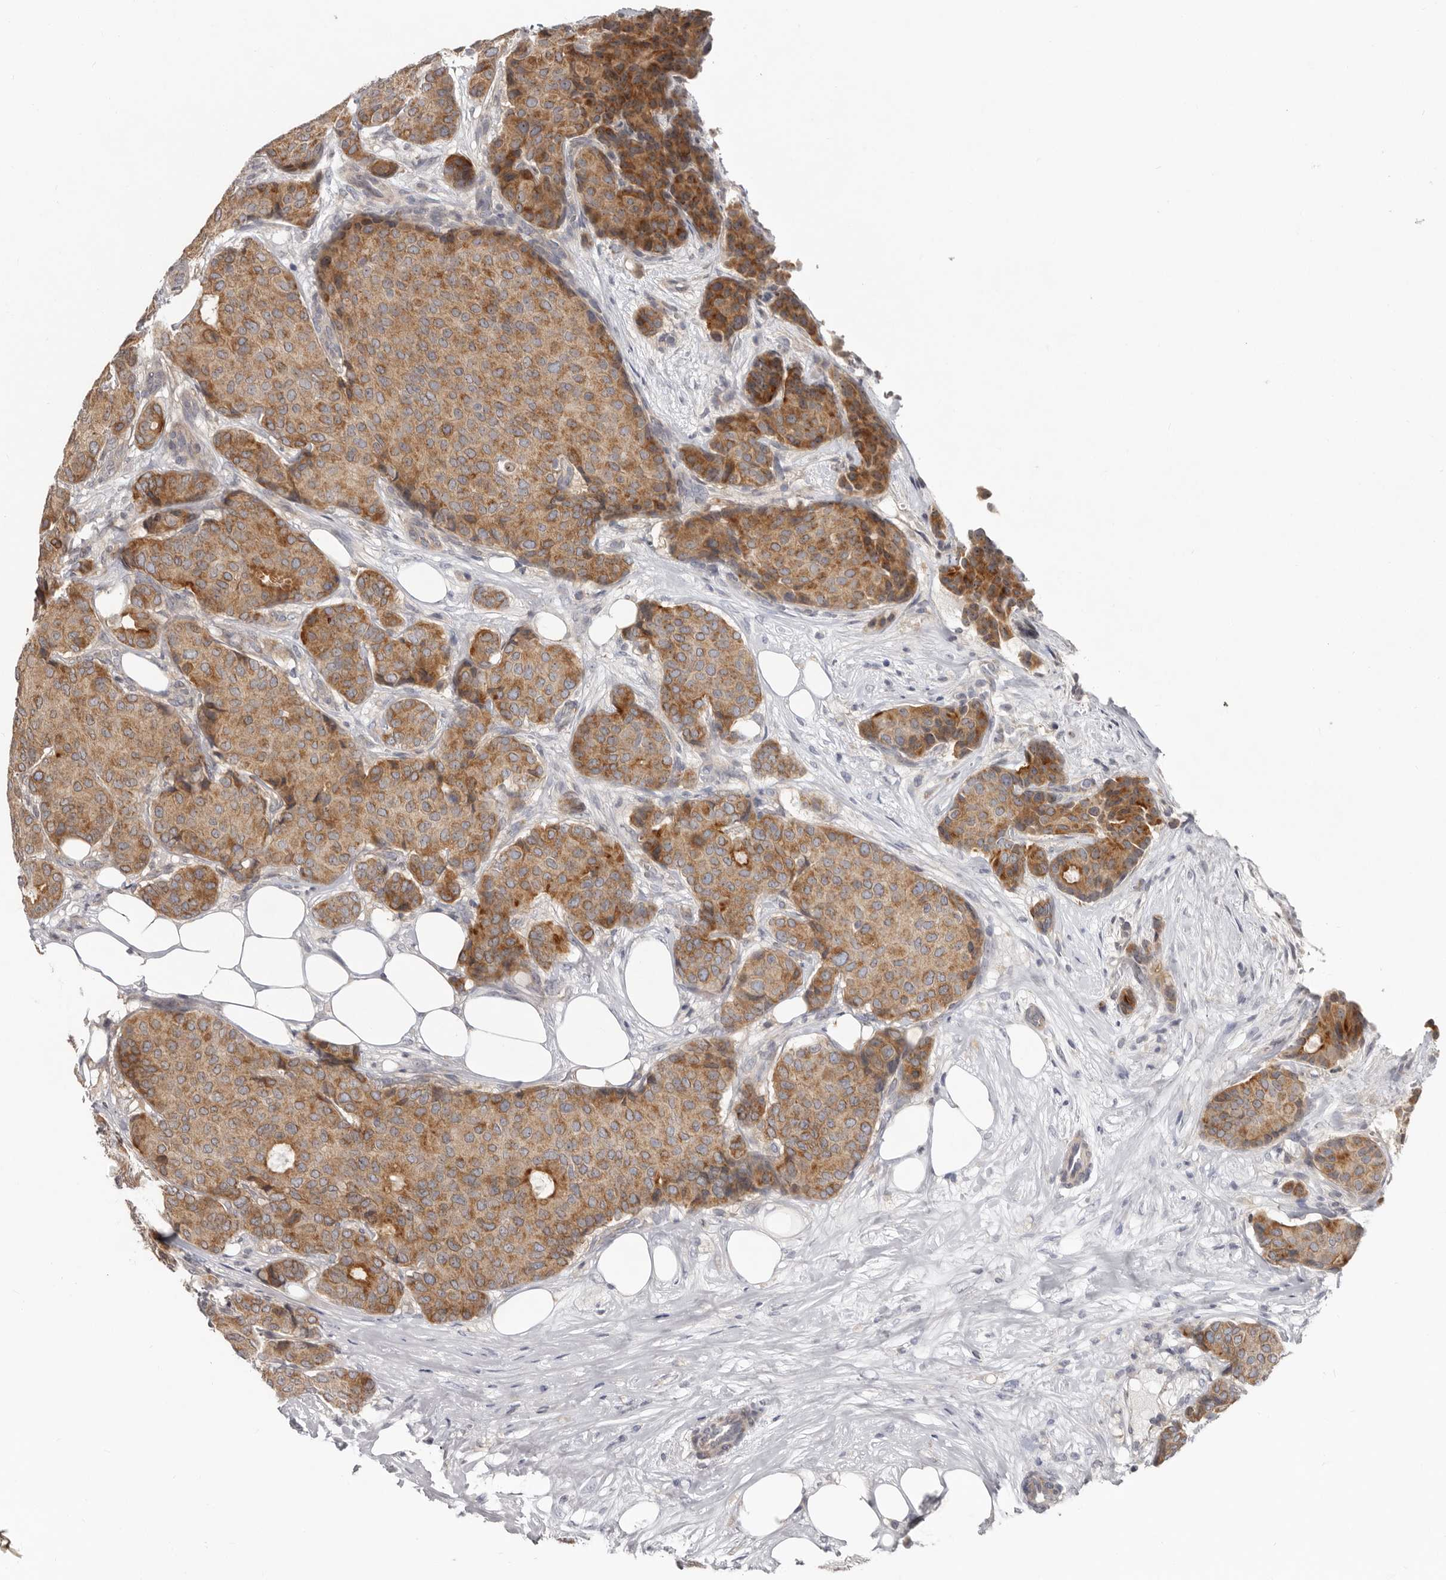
{"staining": {"intensity": "moderate", "quantity": ">75%", "location": "cytoplasmic/membranous"}, "tissue": "breast cancer", "cell_type": "Tumor cells", "image_type": "cancer", "snomed": [{"axis": "morphology", "description": "Duct carcinoma"}, {"axis": "topography", "description": "Breast"}], "caption": "IHC (DAB) staining of breast cancer shows moderate cytoplasmic/membranous protein positivity in approximately >75% of tumor cells. (DAB IHC with brightfield microscopy, high magnification).", "gene": "BAD", "patient": {"sex": "female", "age": 75}}